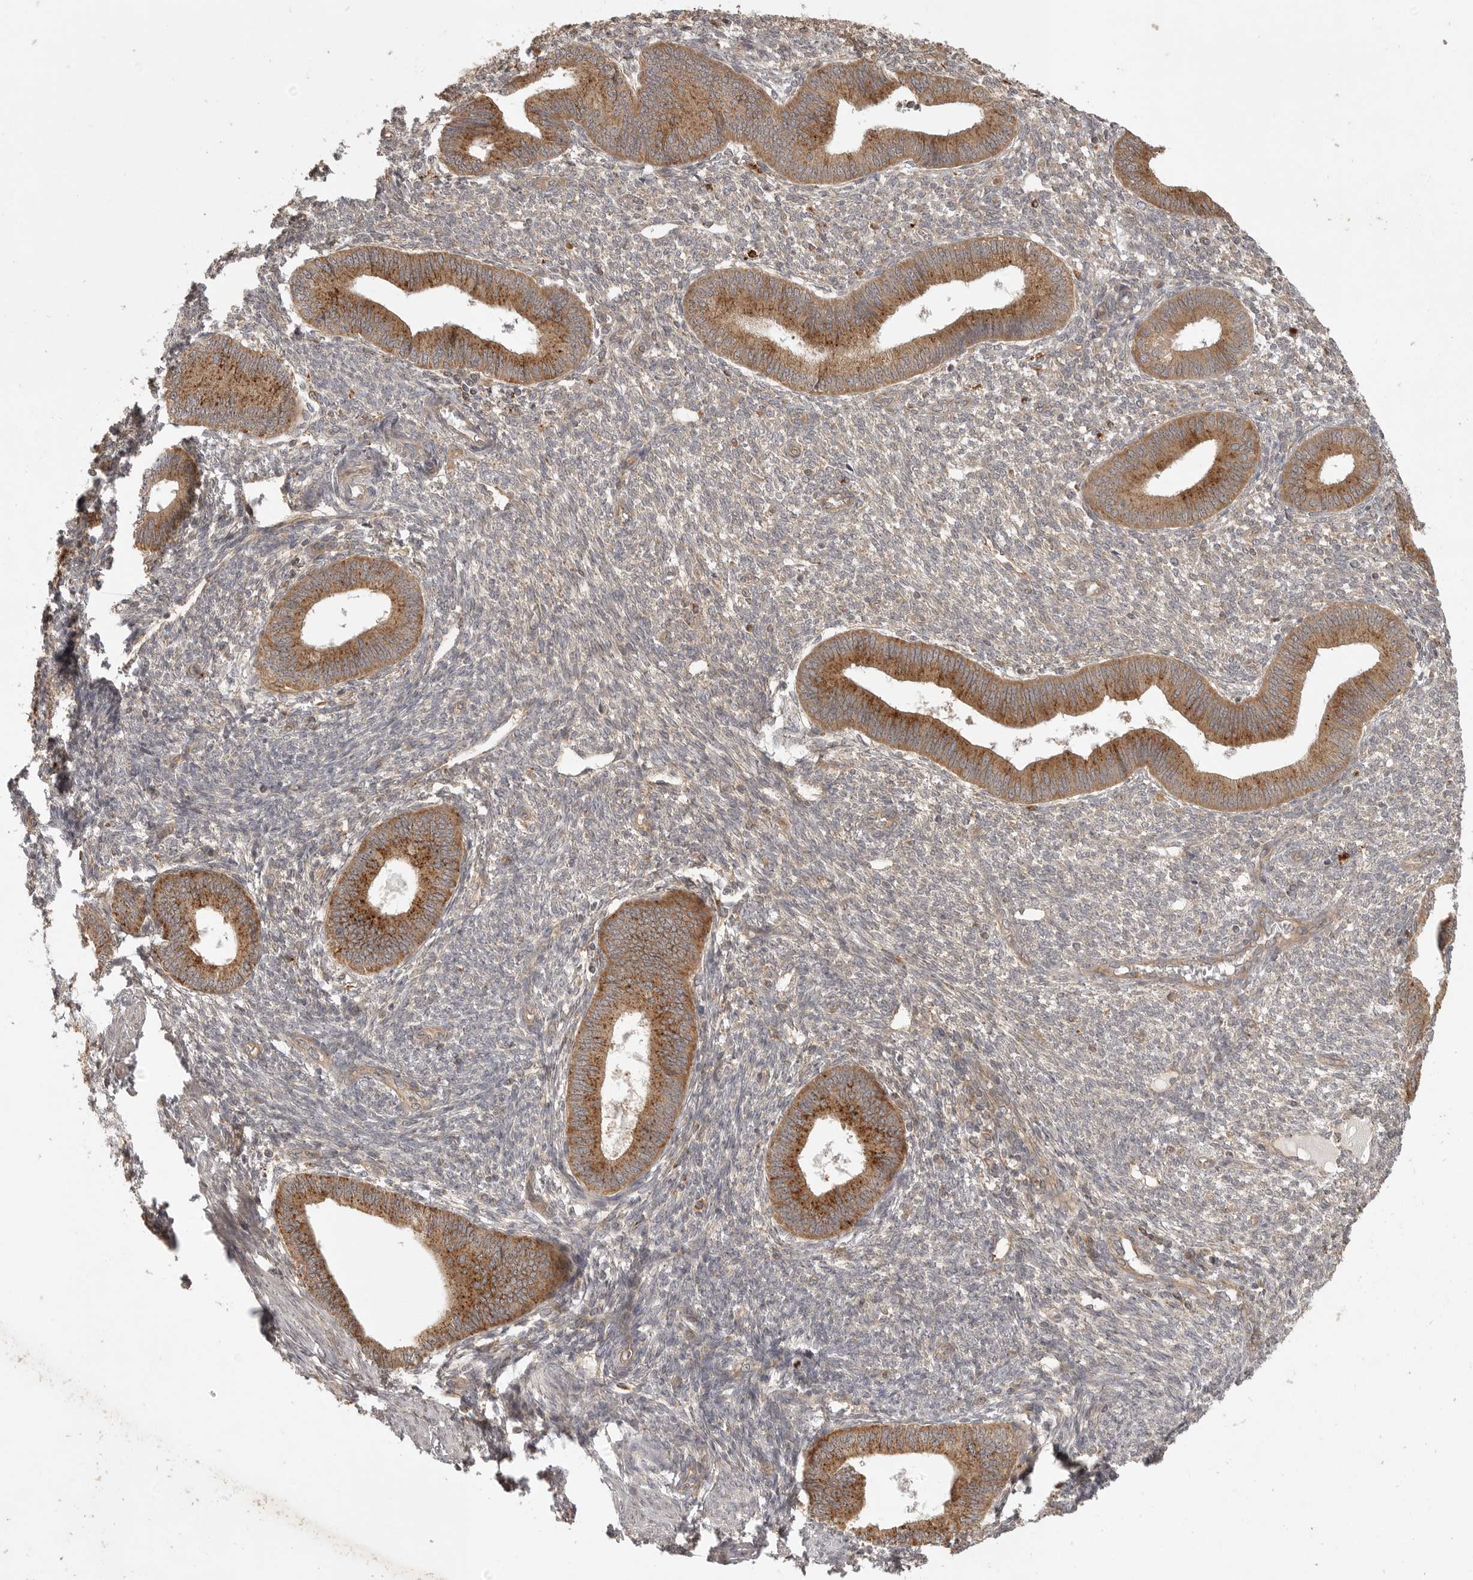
{"staining": {"intensity": "weak", "quantity": "<25%", "location": "cytoplasmic/membranous"}, "tissue": "endometrium", "cell_type": "Cells in endometrial stroma", "image_type": "normal", "snomed": [{"axis": "morphology", "description": "Normal tissue, NOS"}, {"axis": "topography", "description": "Endometrium"}], "caption": "DAB immunohistochemical staining of normal human endometrium exhibits no significant expression in cells in endometrial stroma. (DAB (3,3'-diaminobenzidine) immunohistochemistry (IHC), high magnification).", "gene": "ZNF232", "patient": {"sex": "female", "age": 46}}